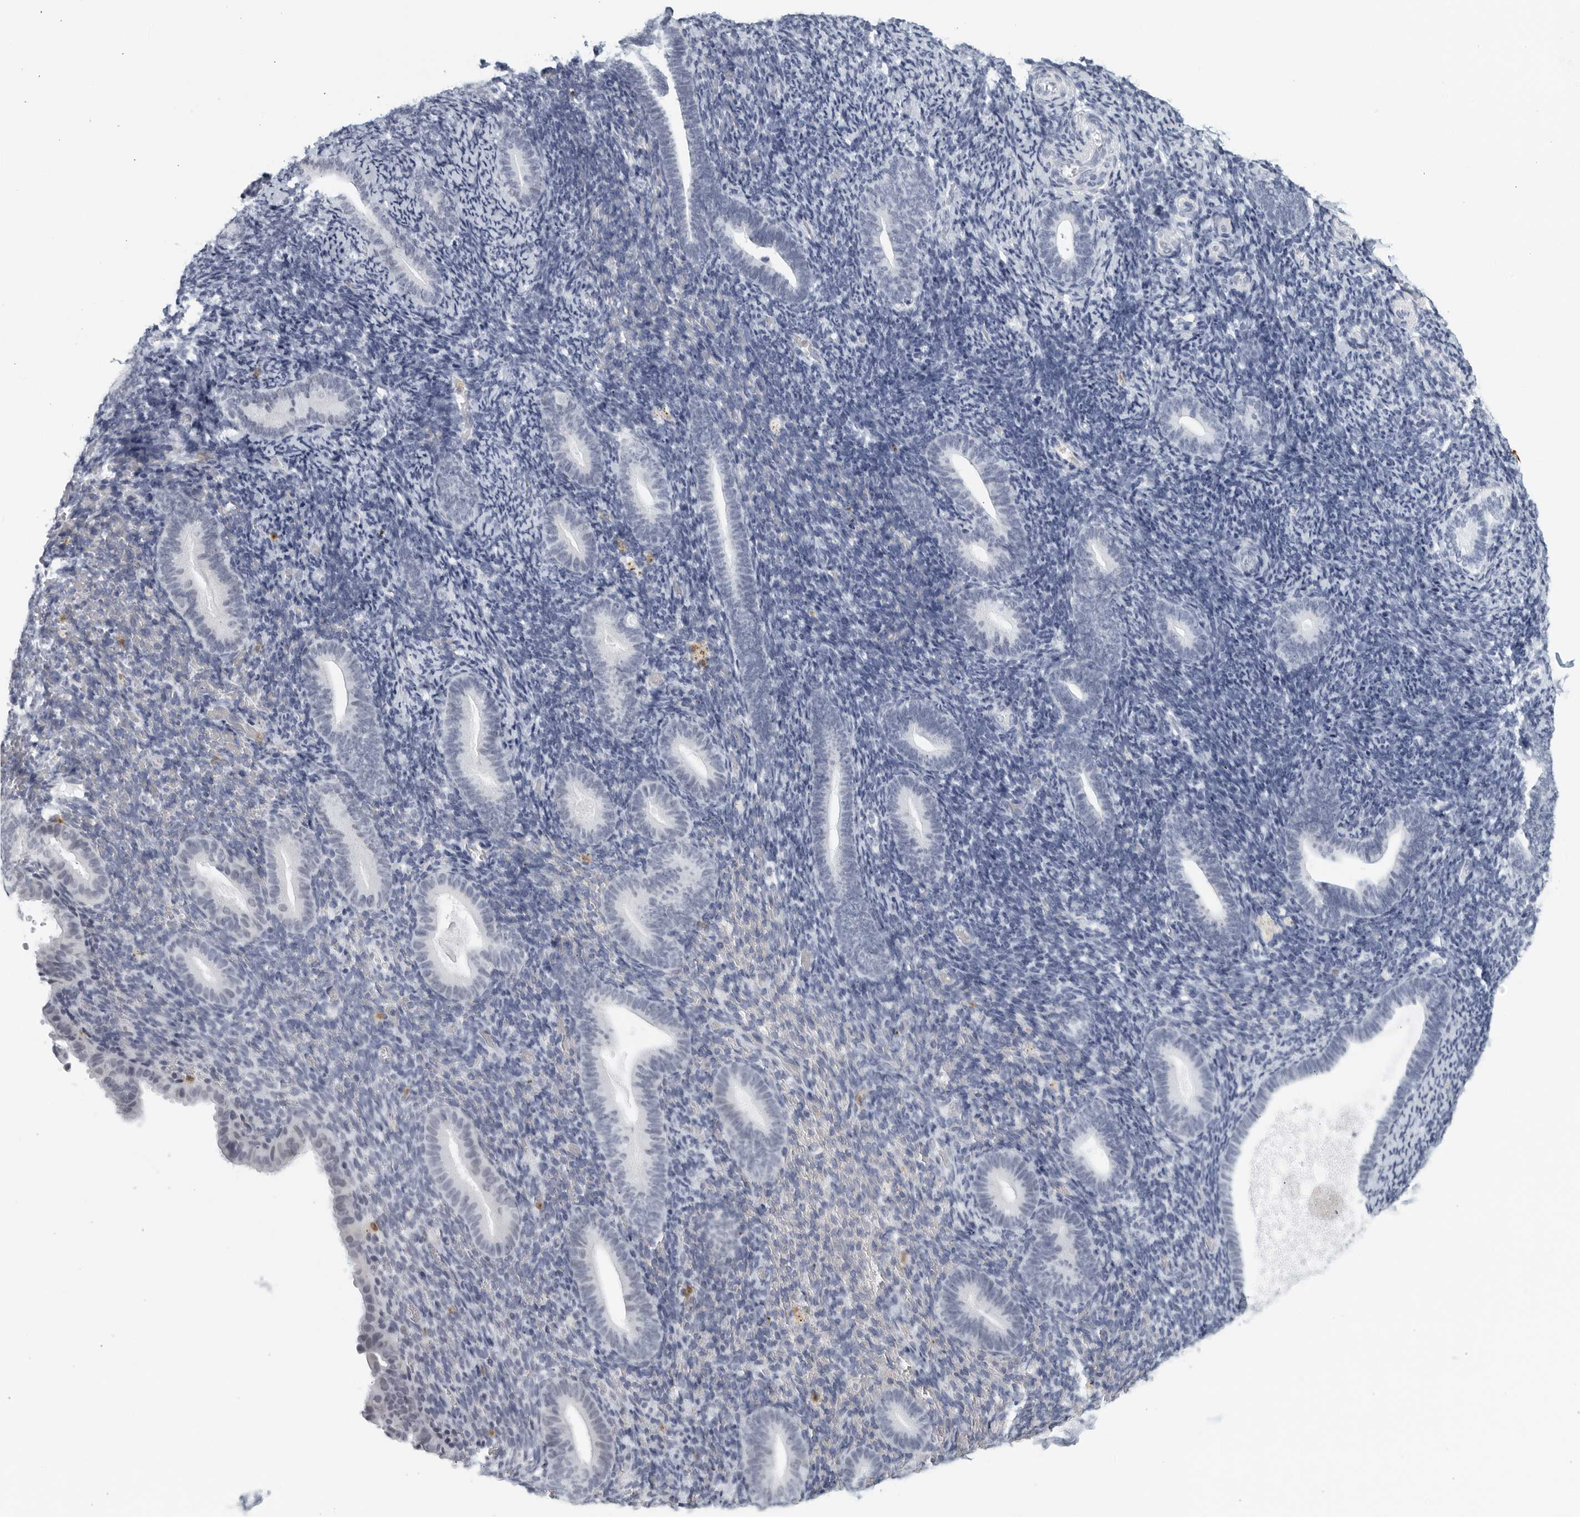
{"staining": {"intensity": "negative", "quantity": "none", "location": "none"}, "tissue": "endometrium", "cell_type": "Cells in endometrial stroma", "image_type": "normal", "snomed": [{"axis": "morphology", "description": "Normal tissue, NOS"}, {"axis": "topography", "description": "Endometrium"}], "caption": "IHC micrograph of benign endometrium: endometrium stained with DAB (3,3'-diaminobenzidine) exhibits no significant protein positivity in cells in endometrial stroma.", "gene": "KLK7", "patient": {"sex": "female", "age": 51}}